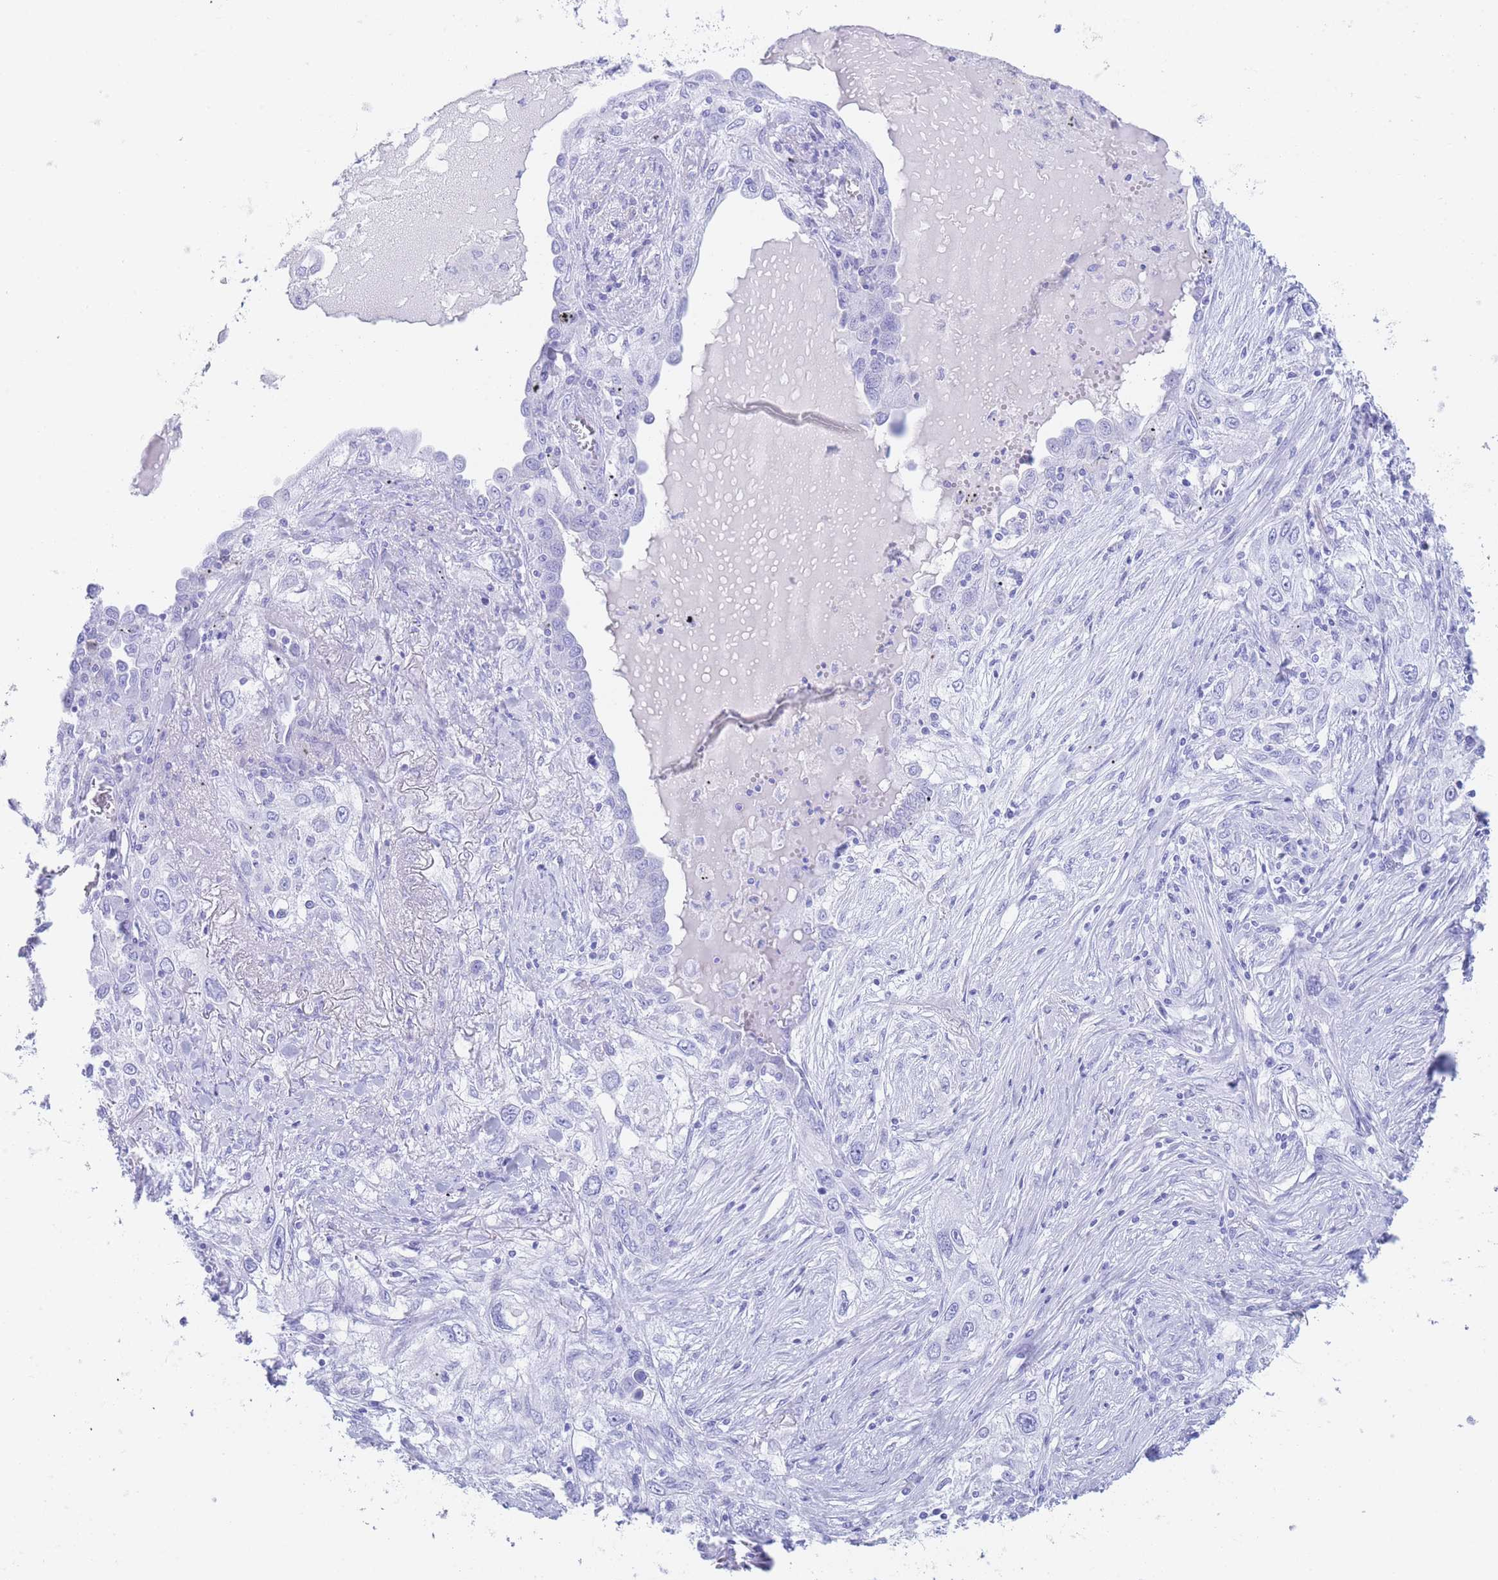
{"staining": {"intensity": "negative", "quantity": "none", "location": "none"}, "tissue": "lung cancer", "cell_type": "Tumor cells", "image_type": "cancer", "snomed": [{"axis": "morphology", "description": "Squamous cell carcinoma, NOS"}, {"axis": "topography", "description": "Lung"}], "caption": "This is an immunohistochemistry (IHC) image of squamous cell carcinoma (lung). There is no expression in tumor cells.", "gene": "SLCO1B3", "patient": {"sex": "female", "age": 69}}